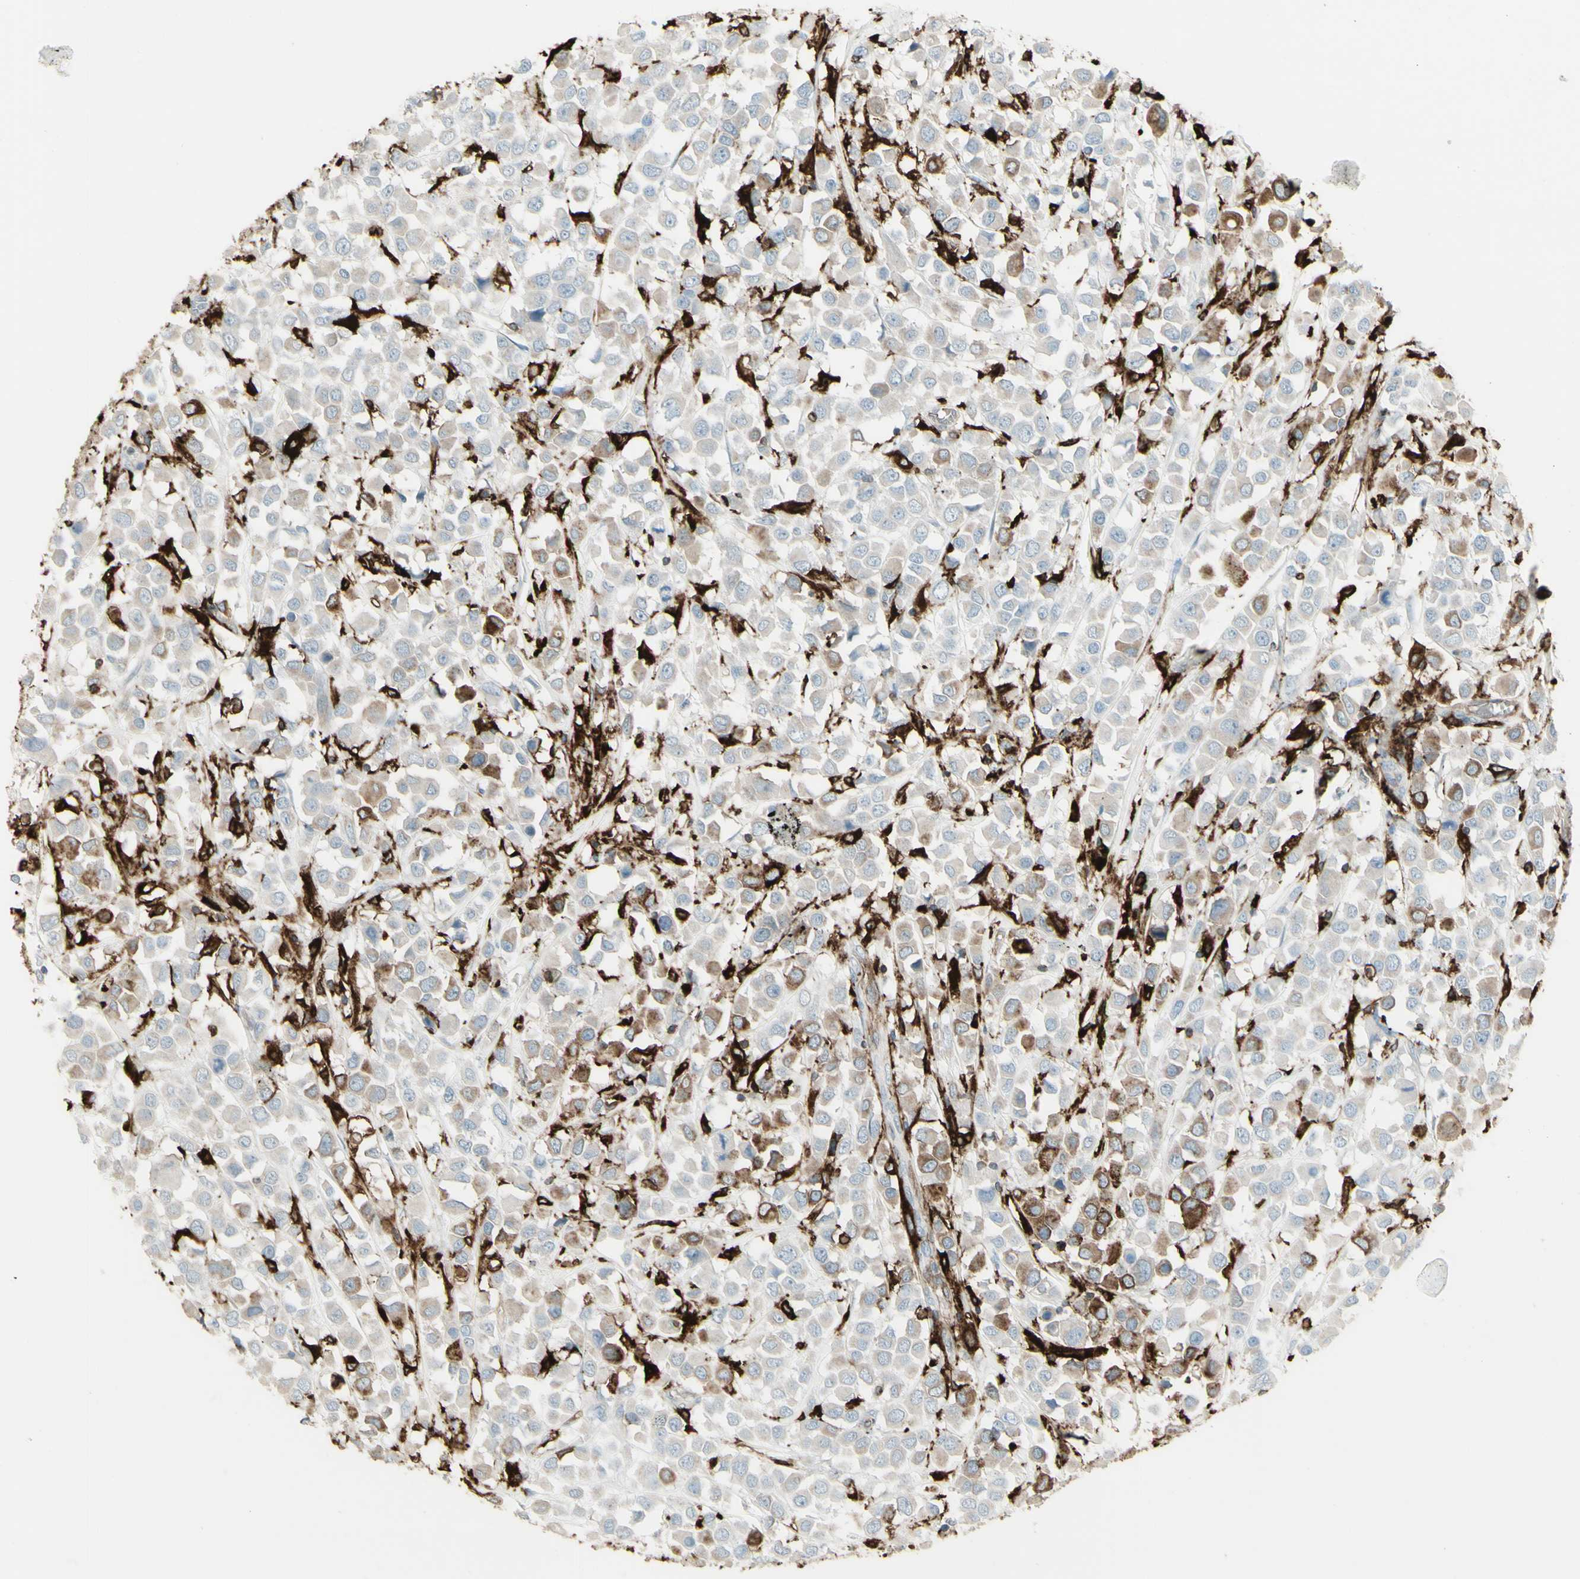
{"staining": {"intensity": "weak", "quantity": ">75%", "location": "cytoplasmic/membranous"}, "tissue": "breast cancer", "cell_type": "Tumor cells", "image_type": "cancer", "snomed": [{"axis": "morphology", "description": "Duct carcinoma"}, {"axis": "topography", "description": "Breast"}], "caption": "Breast invasive ductal carcinoma tissue shows weak cytoplasmic/membranous expression in approximately >75% of tumor cells (IHC, brightfield microscopy, high magnification).", "gene": "HLA-DPB1", "patient": {"sex": "female", "age": 61}}